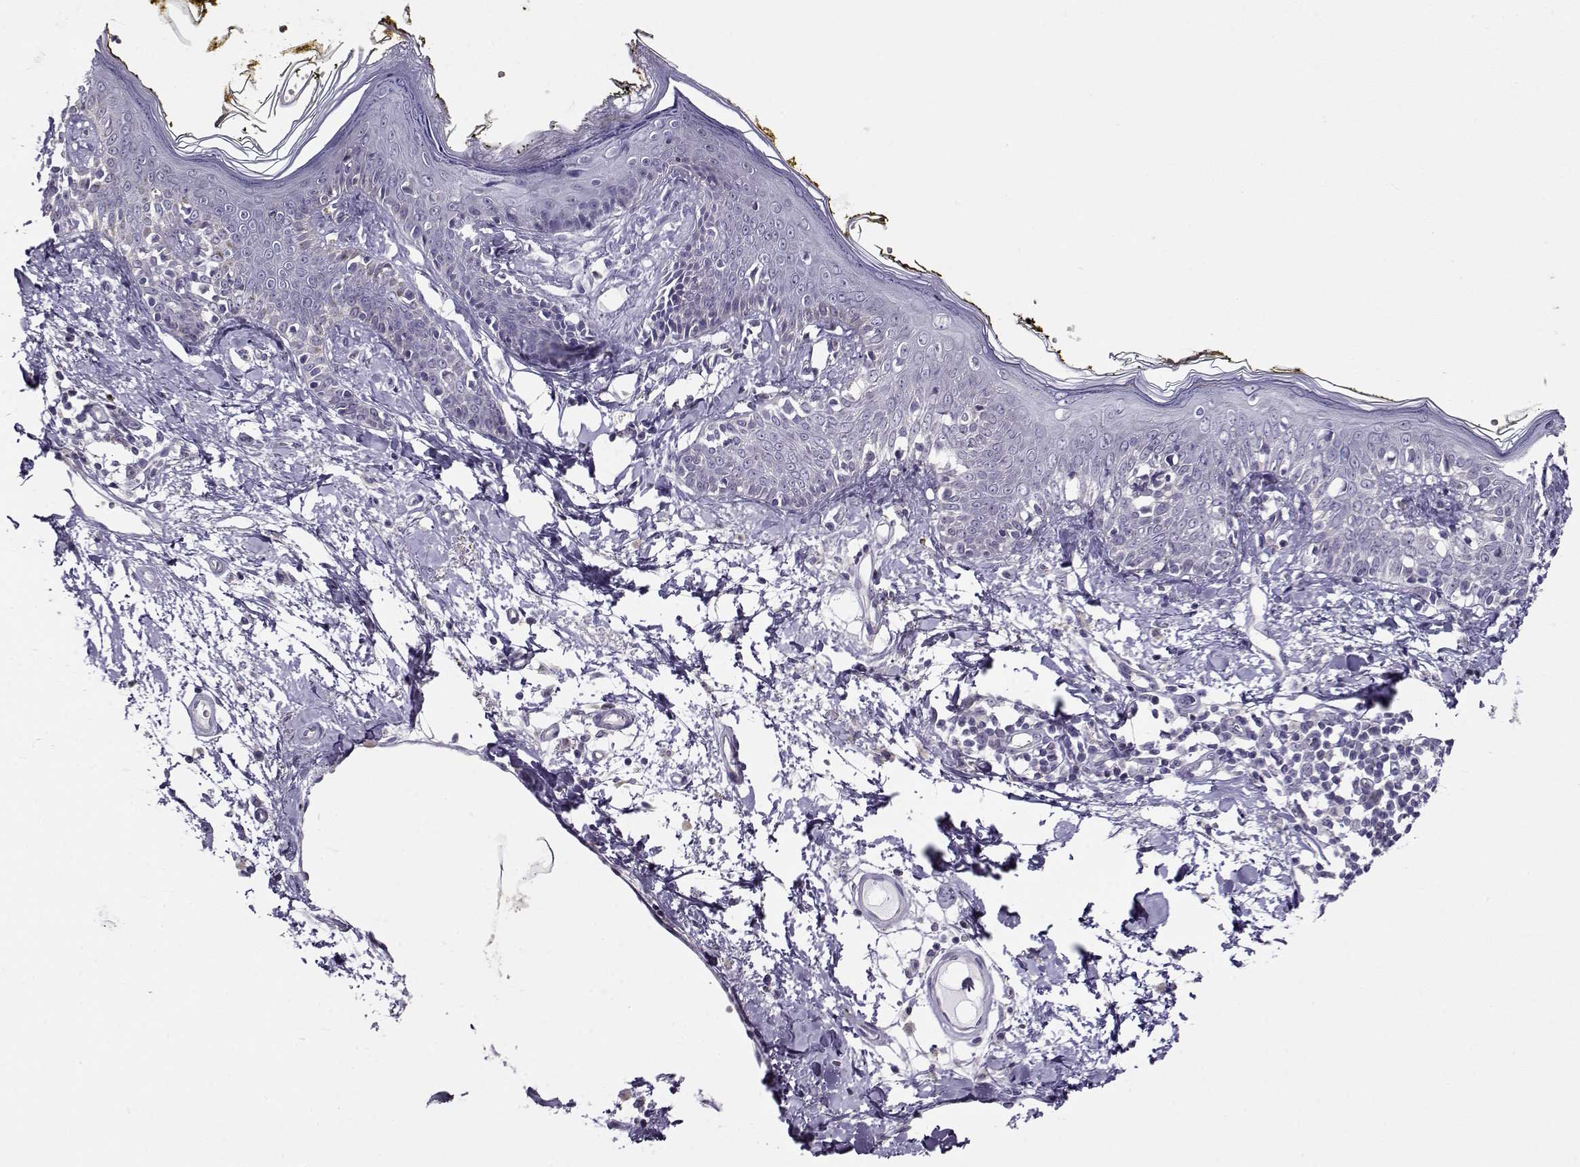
{"staining": {"intensity": "negative", "quantity": "none", "location": "none"}, "tissue": "skin", "cell_type": "Fibroblasts", "image_type": "normal", "snomed": [{"axis": "morphology", "description": "Normal tissue, NOS"}, {"axis": "topography", "description": "Skin"}], "caption": "The histopathology image displays no staining of fibroblasts in benign skin. Nuclei are stained in blue.", "gene": "FEZF1", "patient": {"sex": "male", "age": 76}}